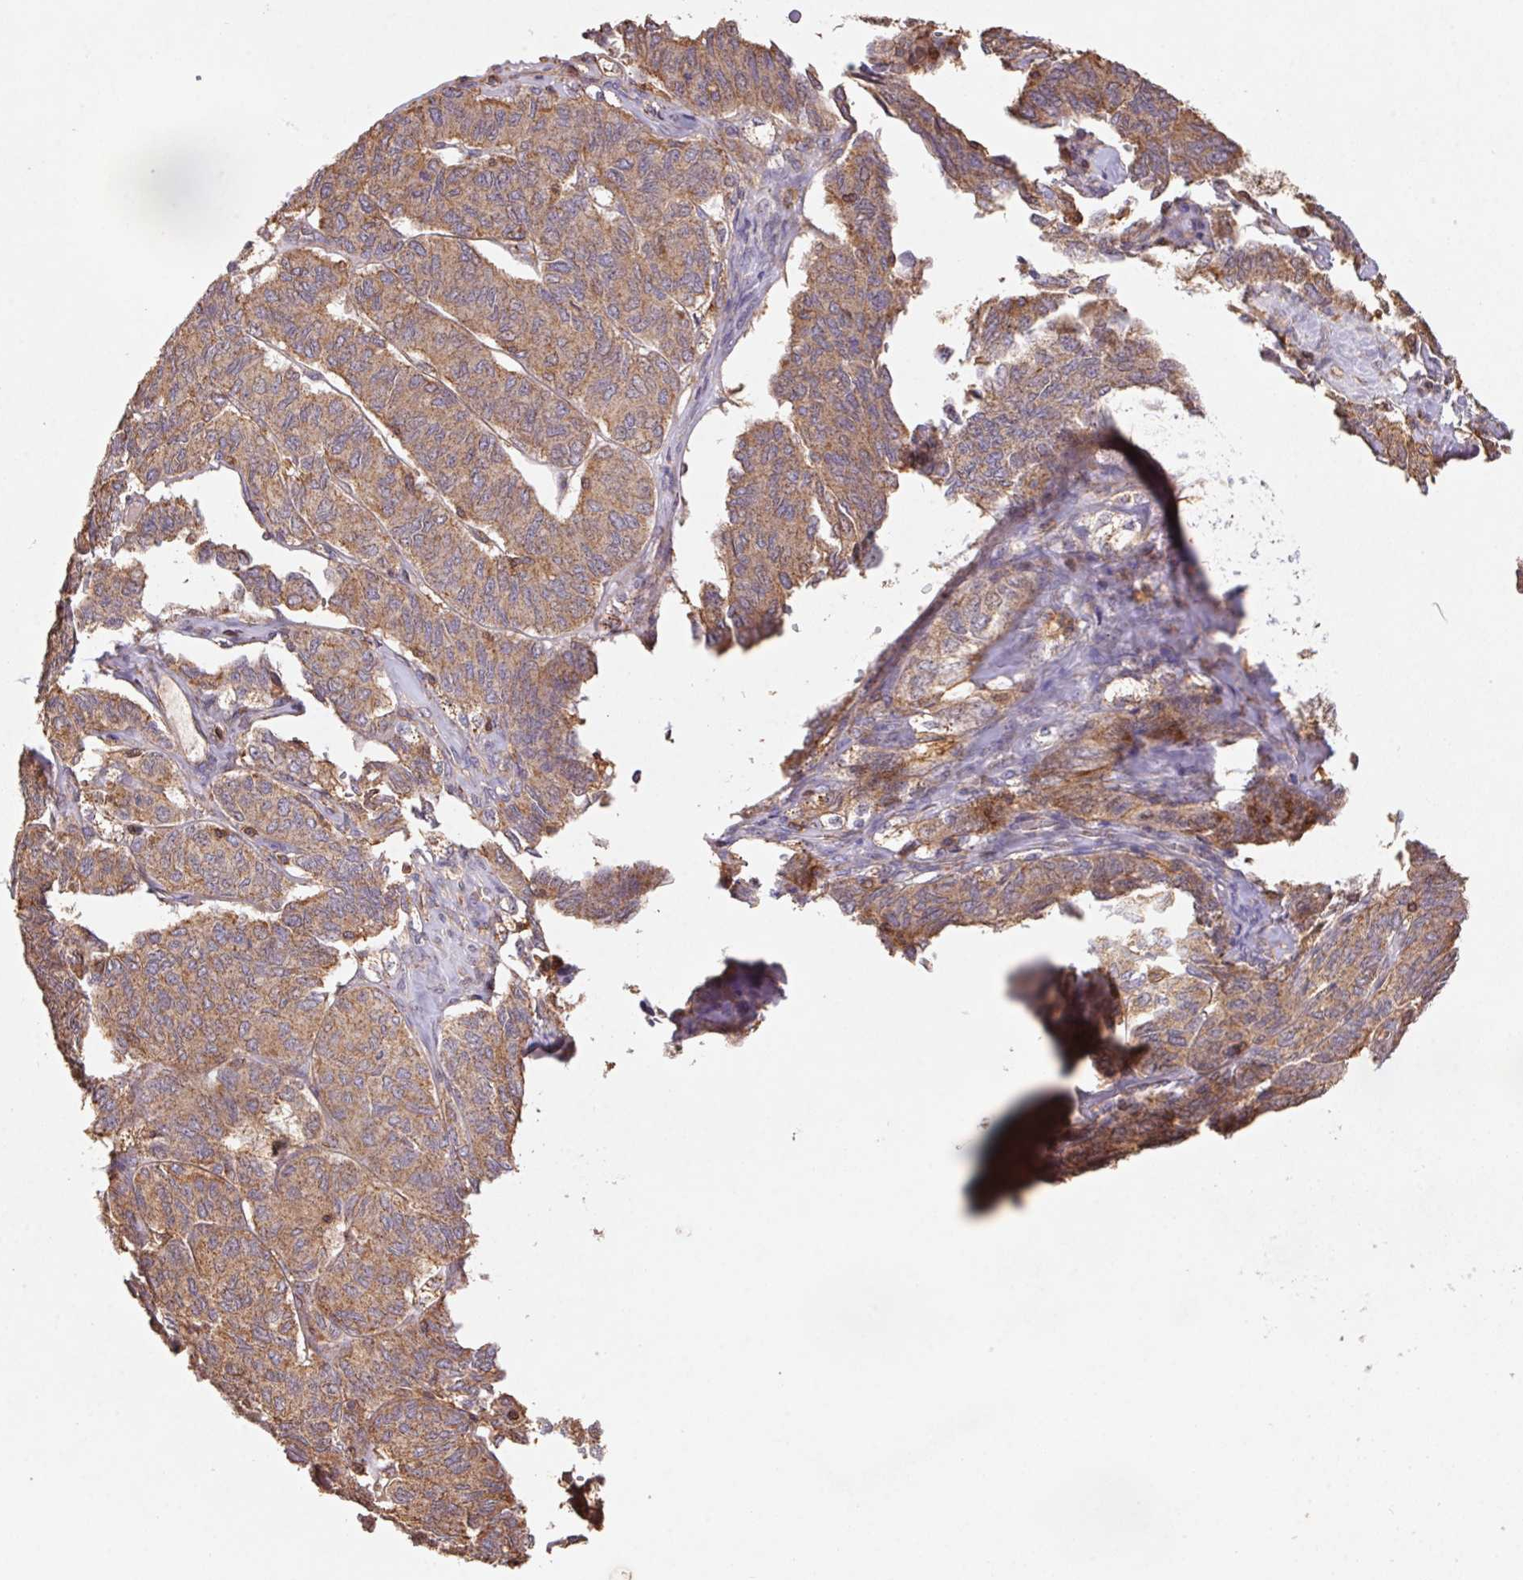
{"staining": {"intensity": "moderate", "quantity": "25%-75%", "location": "cytoplasmic/membranous"}, "tissue": "ovarian cancer", "cell_type": "Tumor cells", "image_type": "cancer", "snomed": [{"axis": "morphology", "description": "Carcinoma, endometroid"}, {"axis": "topography", "description": "Ovary"}], "caption": "Immunohistochemistry photomicrograph of human ovarian cancer stained for a protein (brown), which displays medium levels of moderate cytoplasmic/membranous expression in approximately 25%-75% of tumor cells.", "gene": "ATG10", "patient": {"sex": "female", "age": 80}}